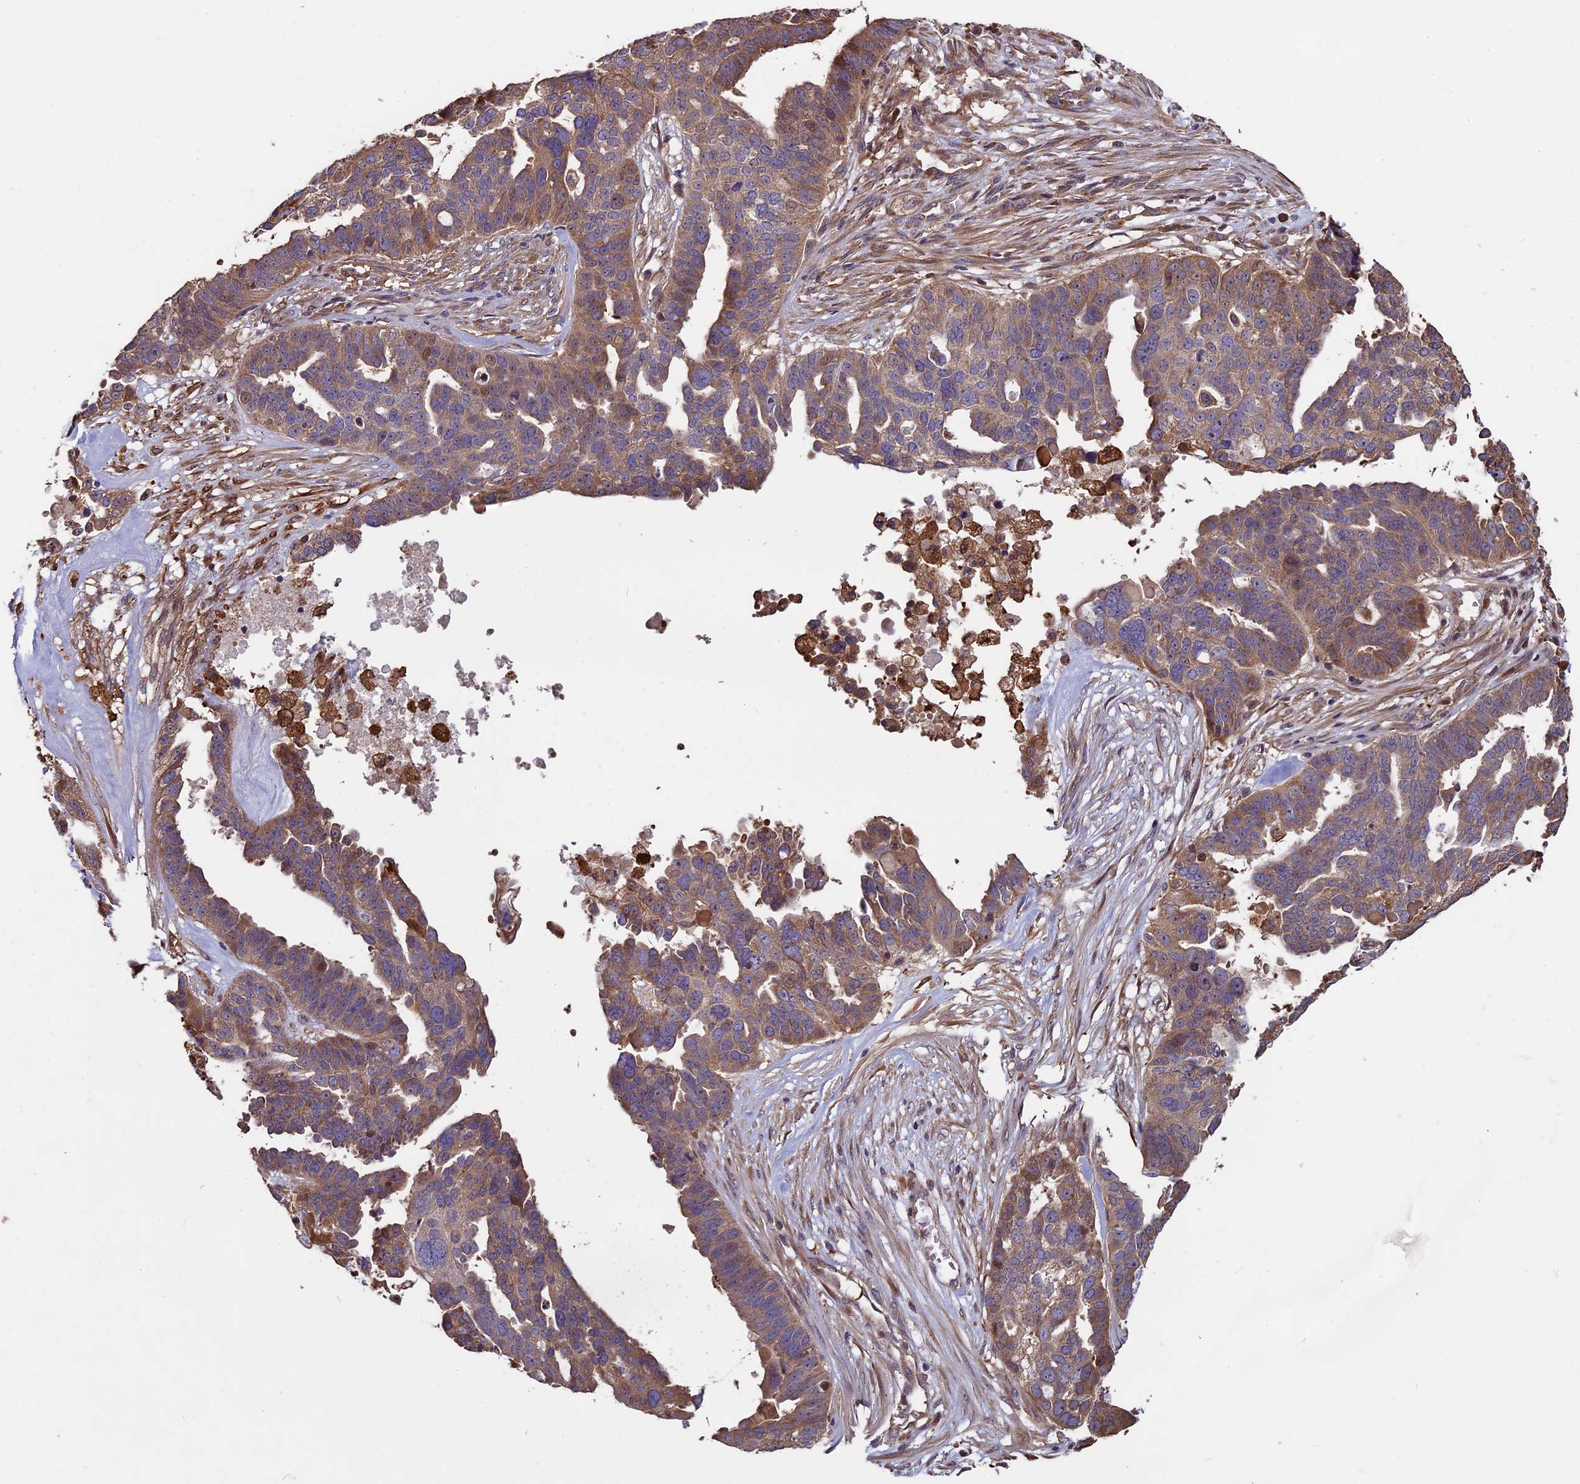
{"staining": {"intensity": "moderate", "quantity": ">75%", "location": "cytoplasmic/membranous"}, "tissue": "ovarian cancer", "cell_type": "Tumor cells", "image_type": "cancer", "snomed": [{"axis": "morphology", "description": "Cystadenocarcinoma, serous, NOS"}, {"axis": "topography", "description": "Ovary"}], "caption": "Immunohistochemistry (DAB) staining of ovarian cancer (serous cystadenocarcinoma) reveals moderate cytoplasmic/membranous protein expression in approximately >75% of tumor cells.", "gene": "VWA3A", "patient": {"sex": "female", "age": 59}}